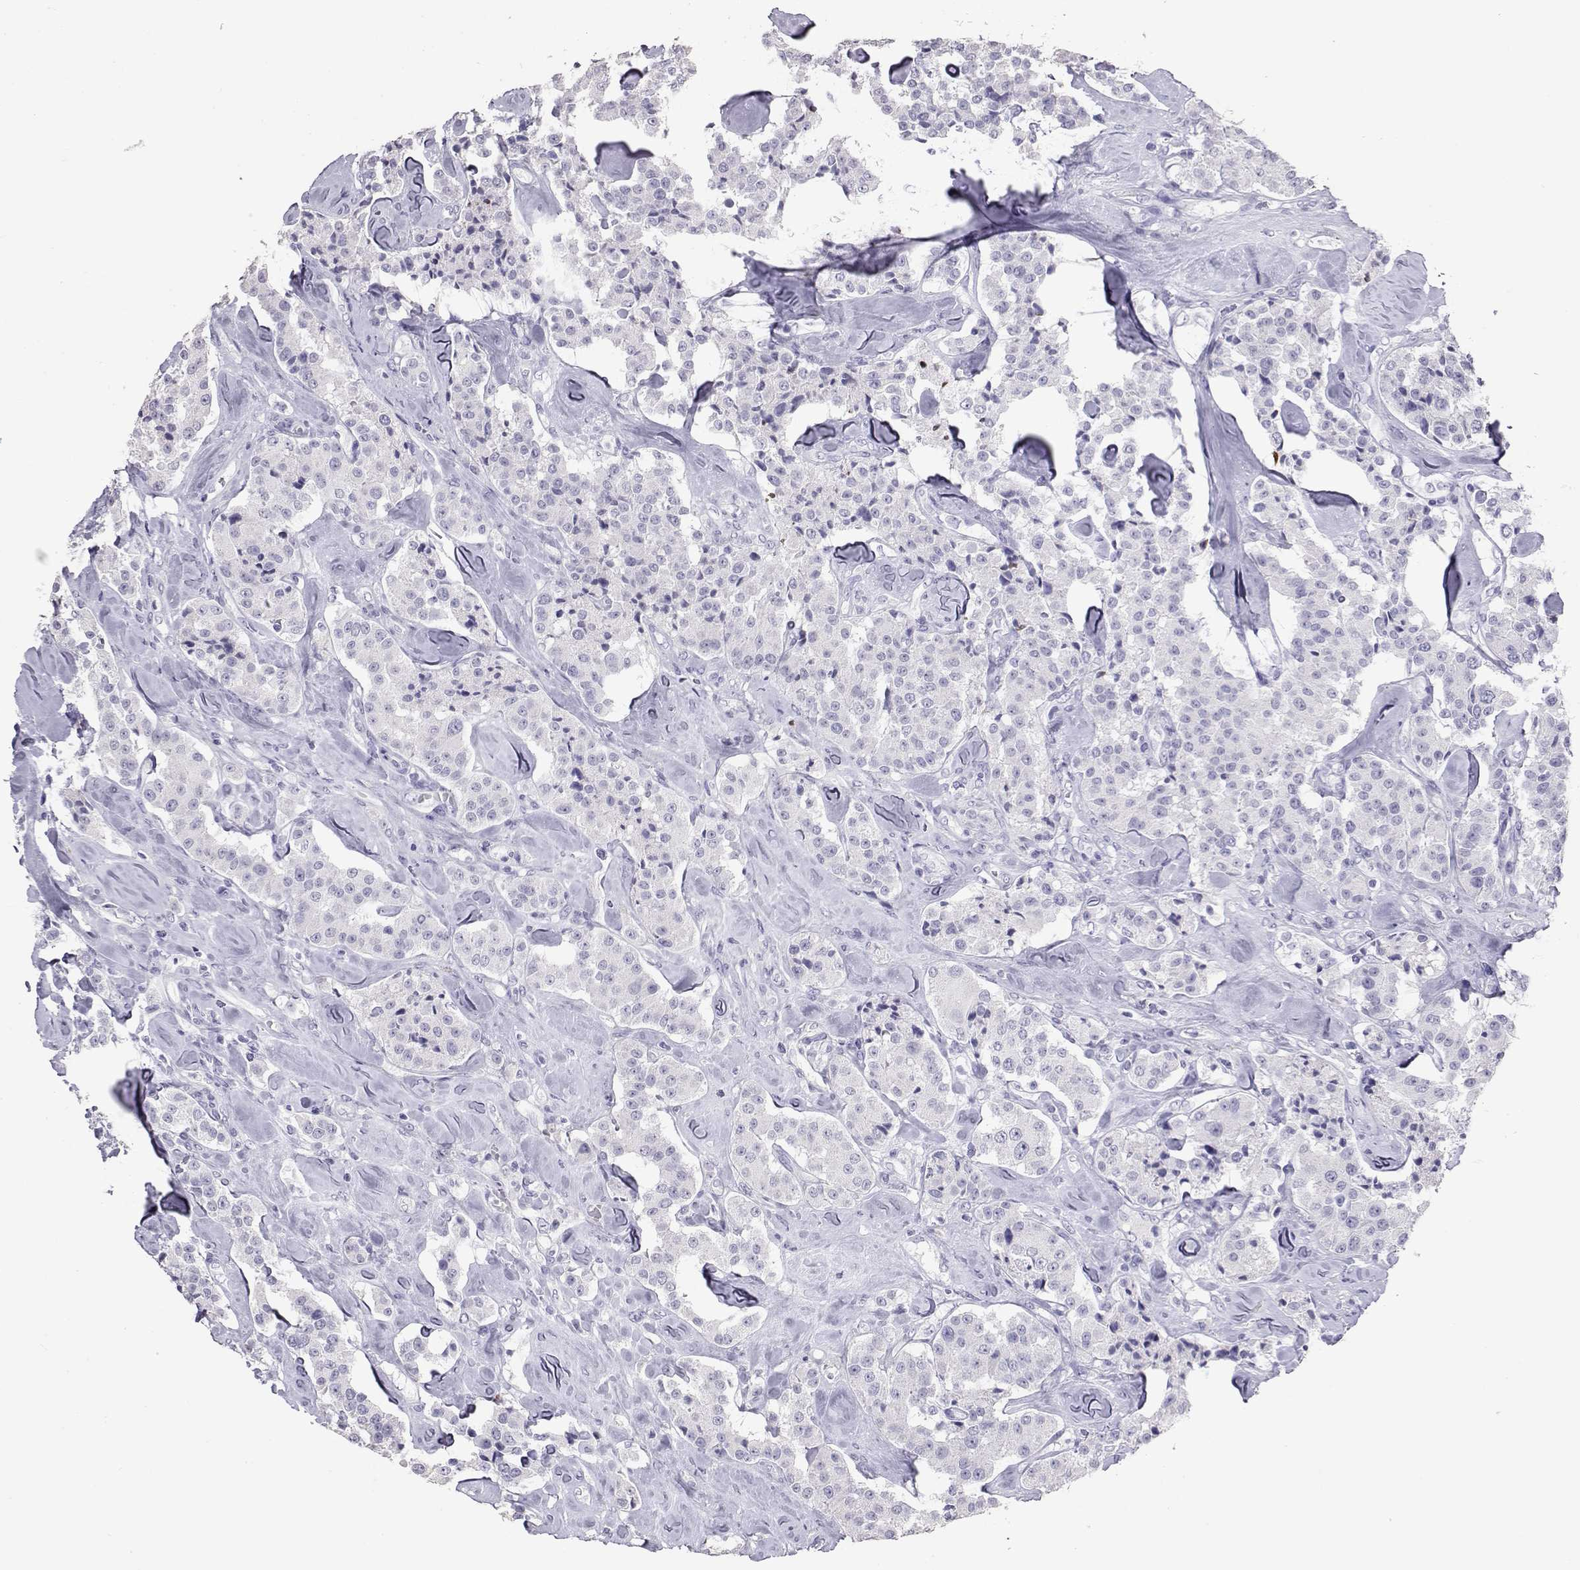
{"staining": {"intensity": "negative", "quantity": "none", "location": "none"}, "tissue": "carcinoid", "cell_type": "Tumor cells", "image_type": "cancer", "snomed": [{"axis": "morphology", "description": "Carcinoid, malignant, NOS"}, {"axis": "topography", "description": "Pancreas"}], "caption": "DAB (3,3'-diaminobenzidine) immunohistochemical staining of carcinoid reveals no significant staining in tumor cells. Brightfield microscopy of immunohistochemistry (IHC) stained with DAB (brown) and hematoxylin (blue), captured at high magnification.", "gene": "PMCH", "patient": {"sex": "male", "age": 41}}